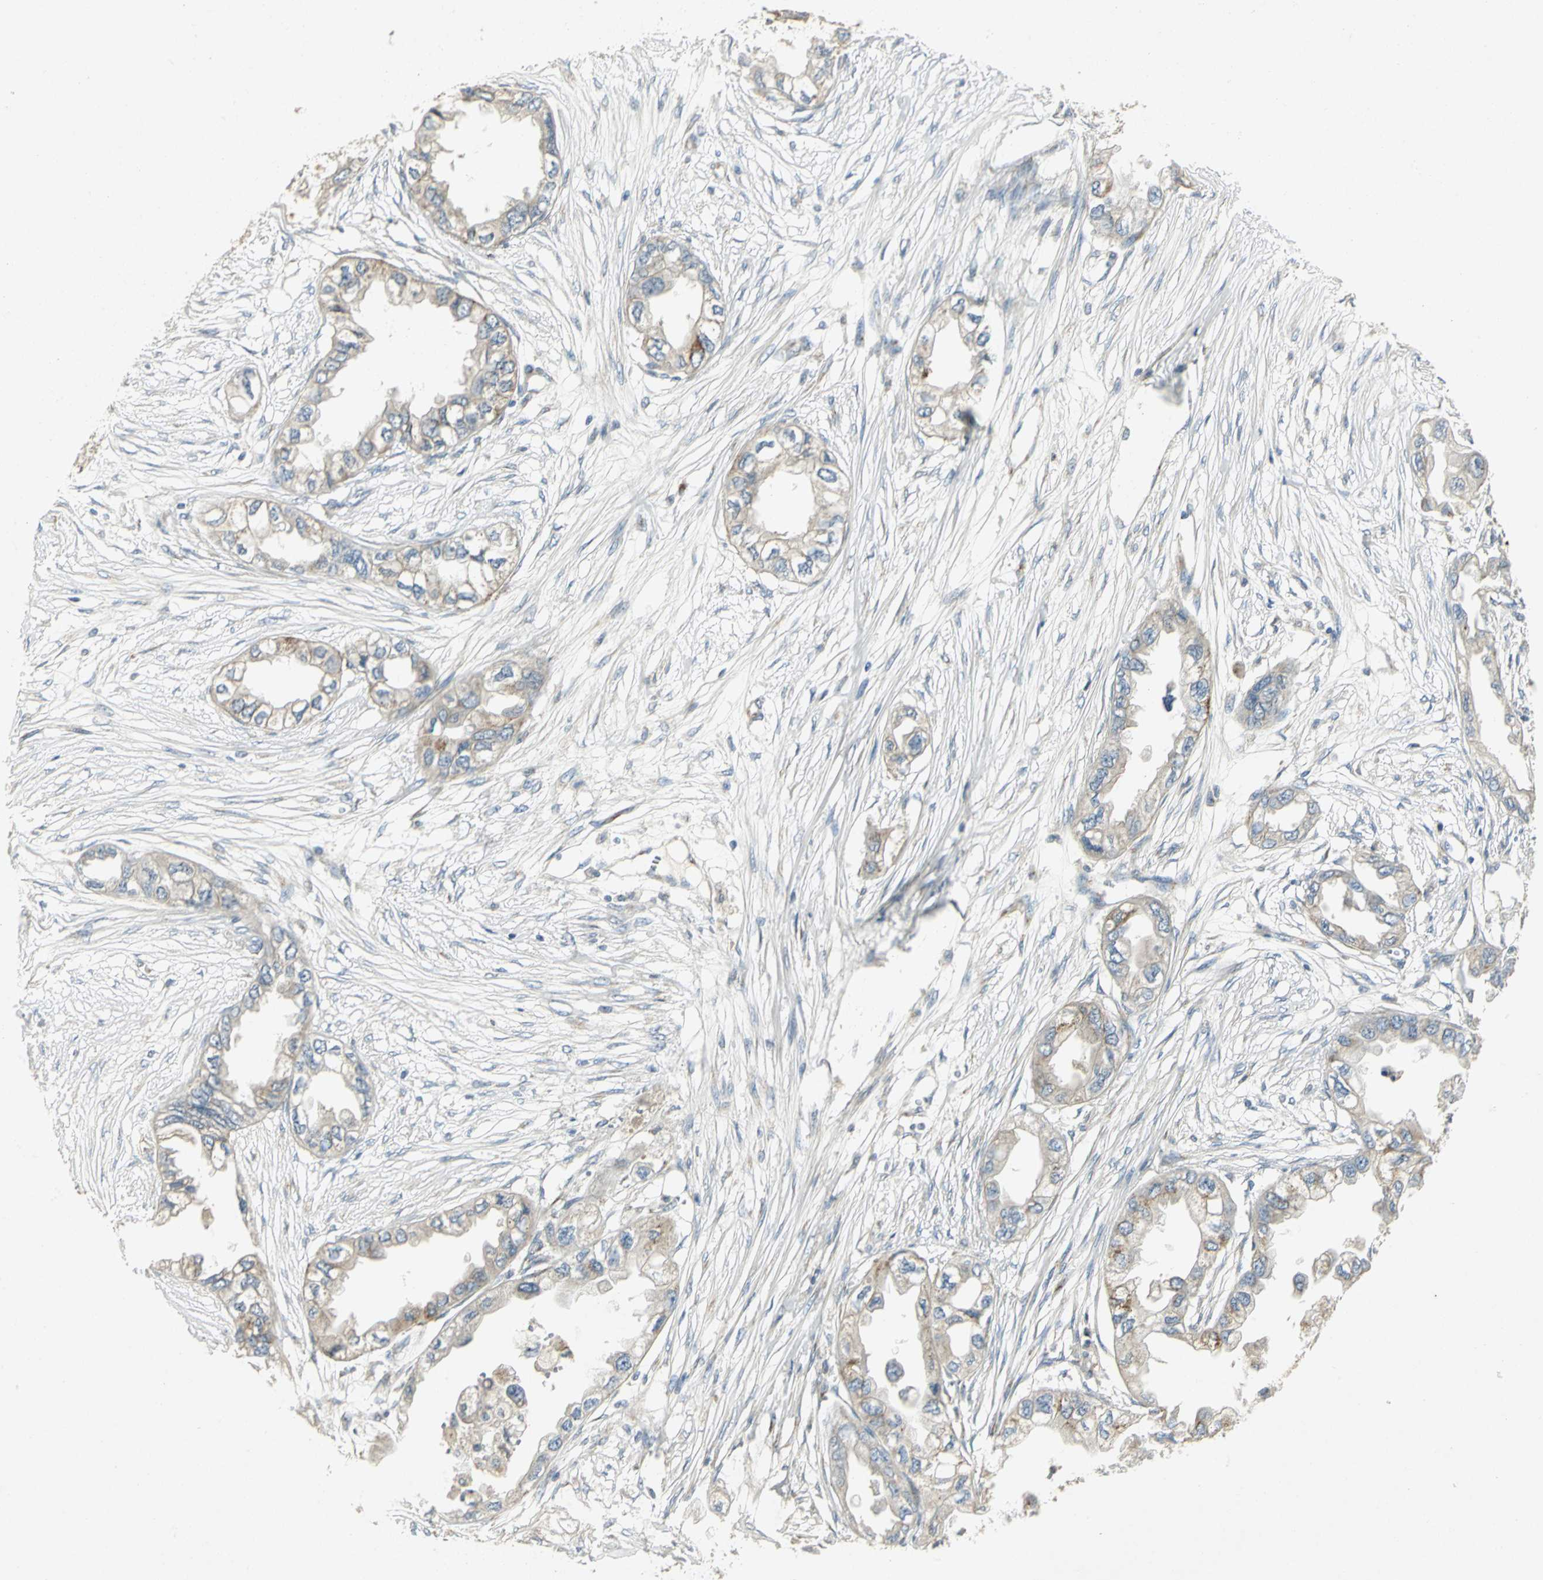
{"staining": {"intensity": "weak", "quantity": ">75%", "location": "cytoplasmic/membranous"}, "tissue": "endometrial cancer", "cell_type": "Tumor cells", "image_type": "cancer", "snomed": [{"axis": "morphology", "description": "Adenocarcinoma, NOS"}, {"axis": "topography", "description": "Endometrium"}], "caption": "Immunohistochemistry (DAB) staining of human endometrial adenocarcinoma shows weak cytoplasmic/membranous protein staining in about >75% of tumor cells.", "gene": "TM9SF2", "patient": {"sex": "female", "age": 67}}